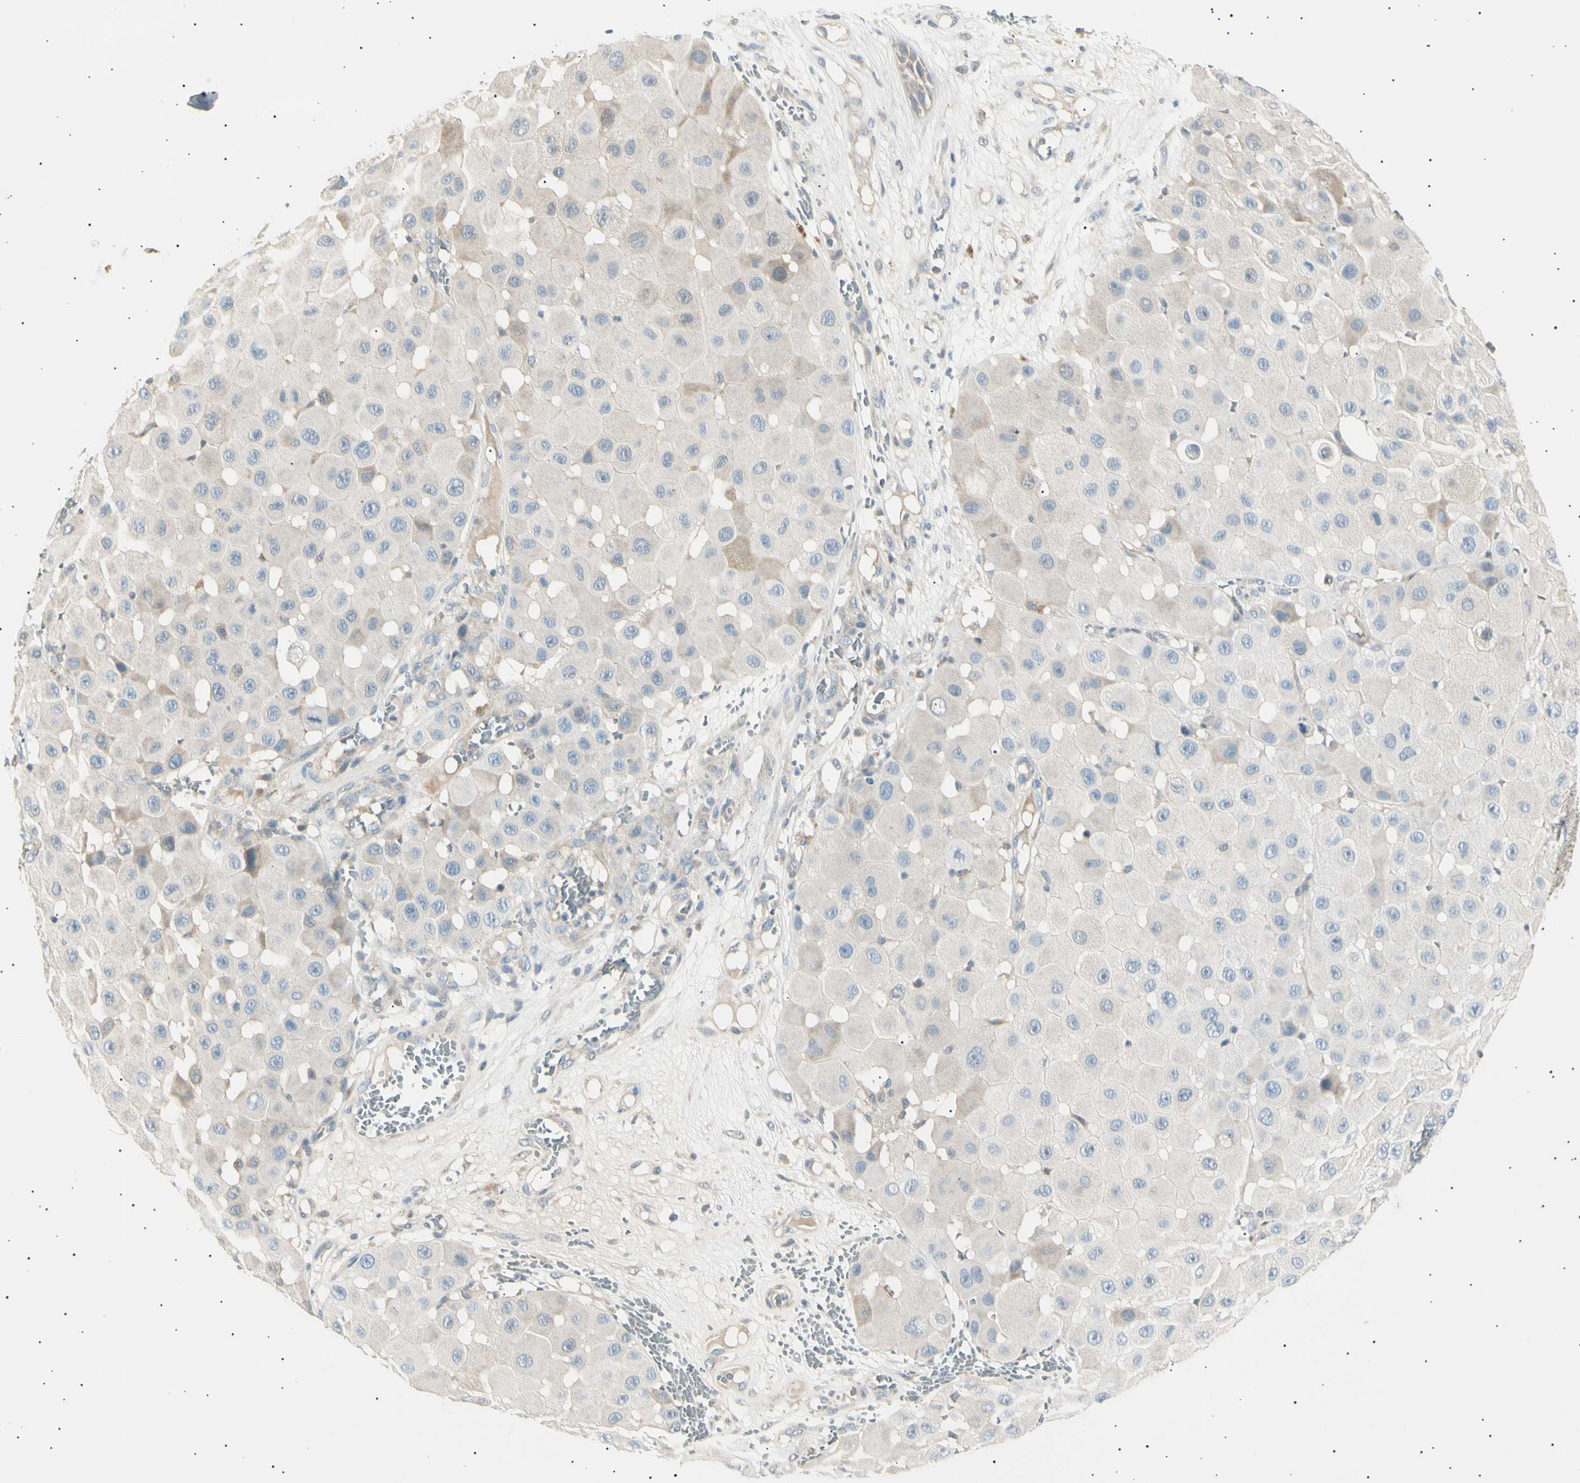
{"staining": {"intensity": "negative", "quantity": "none", "location": "none"}, "tissue": "melanoma", "cell_type": "Tumor cells", "image_type": "cancer", "snomed": [{"axis": "morphology", "description": "Malignant melanoma, NOS"}, {"axis": "topography", "description": "Skin"}], "caption": "Immunohistochemistry (IHC) of human melanoma exhibits no expression in tumor cells.", "gene": "LHPP", "patient": {"sex": "female", "age": 81}}